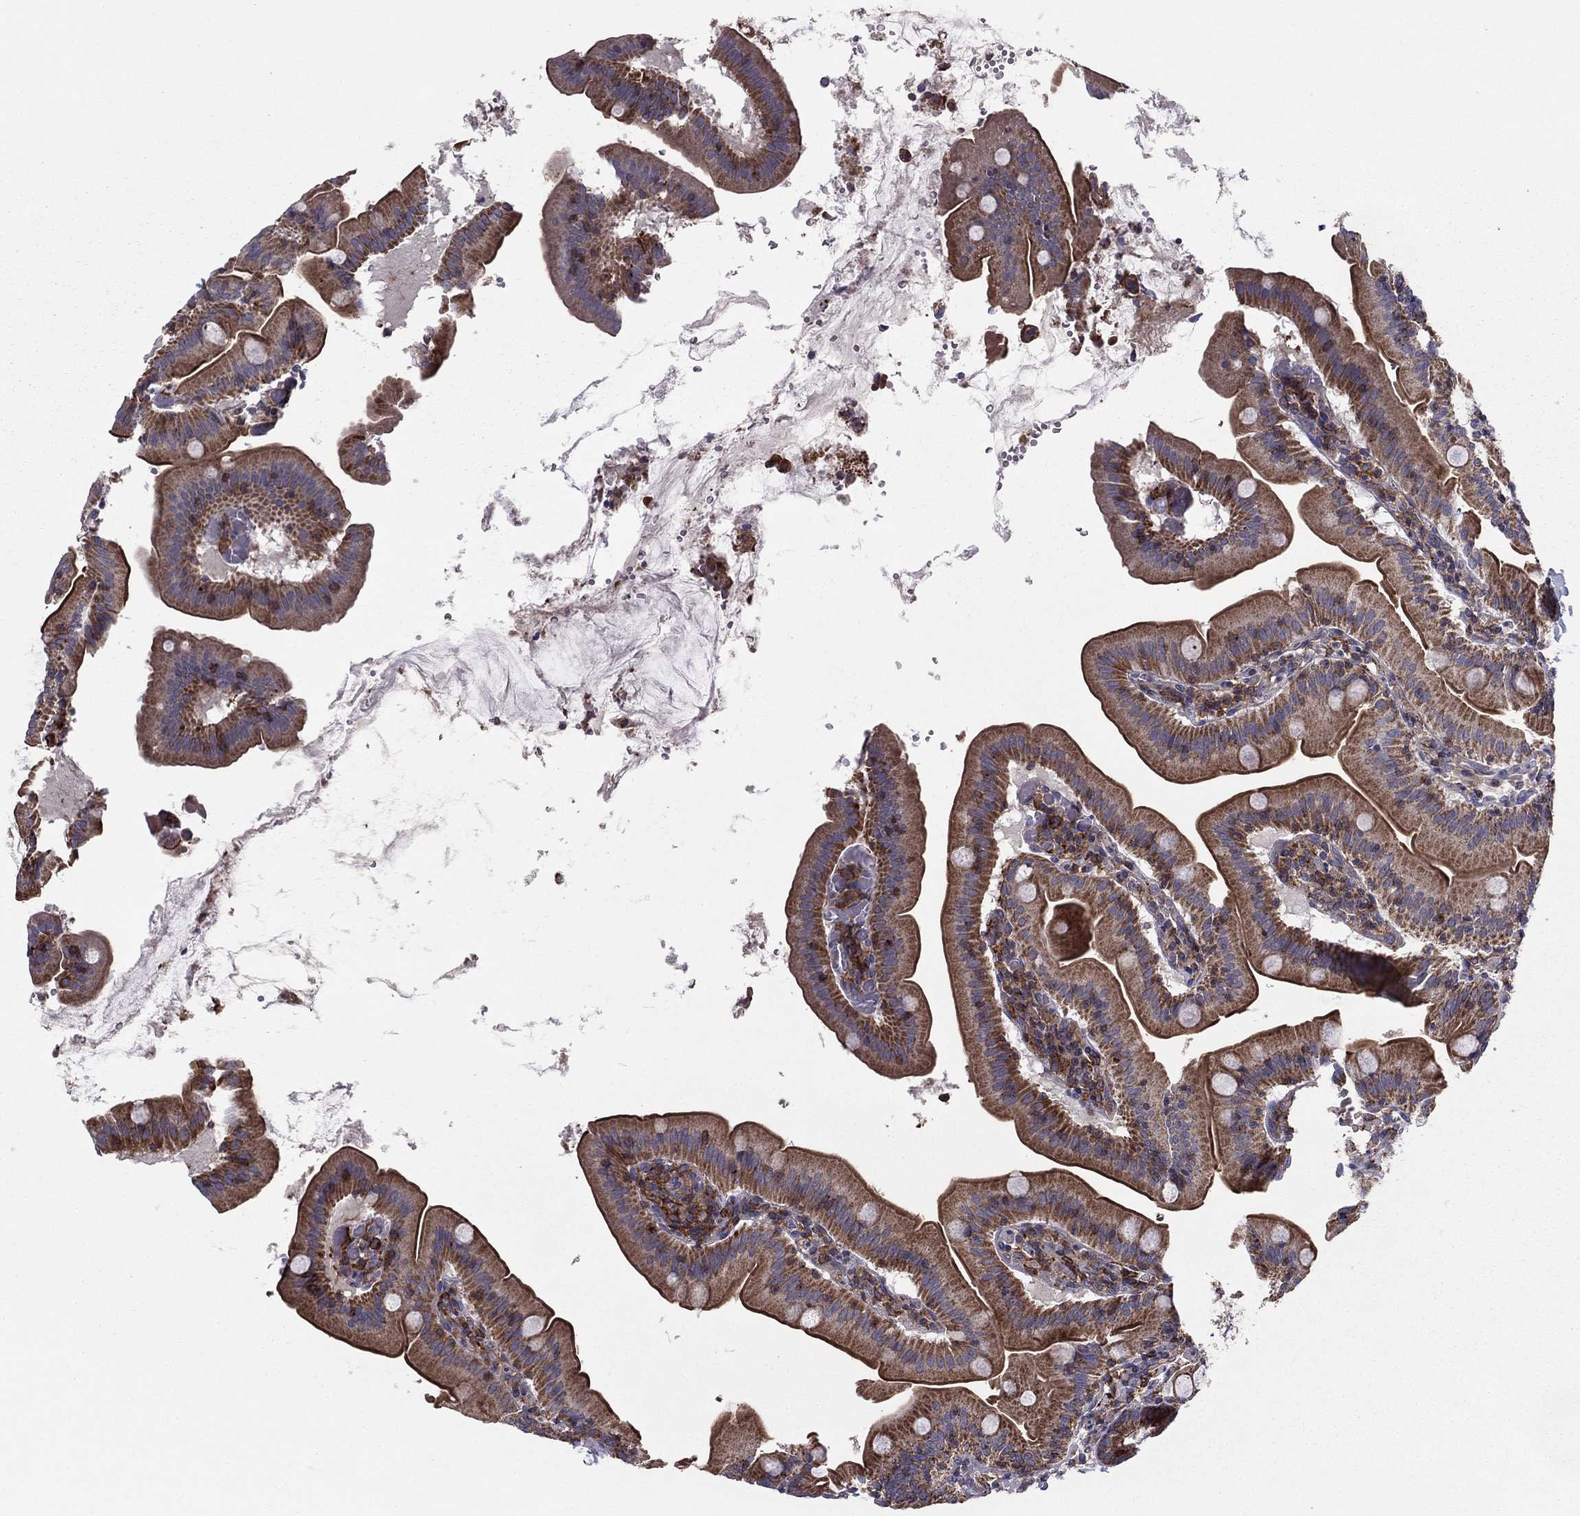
{"staining": {"intensity": "strong", "quantity": "25%-75%", "location": "cytoplasmic/membranous"}, "tissue": "small intestine", "cell_type": "Glandular cells", "image_type": "normal", "snomed": [{"axis": "morphology", "description": "Normal tissue, NOS"}, {"axis": "topography", "description": "Small intestine"}], "caption": "Protein staining of unremarkable small intestine demonstrates strong cytoplasmic/membranous expression in approximately 25%-75% of glandular cells. (Stains: DAB (3,3'-diaminobenzidine) in brown, nuclei in blue, Microscopy: brightfield microscopy at high magnification).", "gene": "ALG6", "patient": {"sex": "male", "age": 37}}